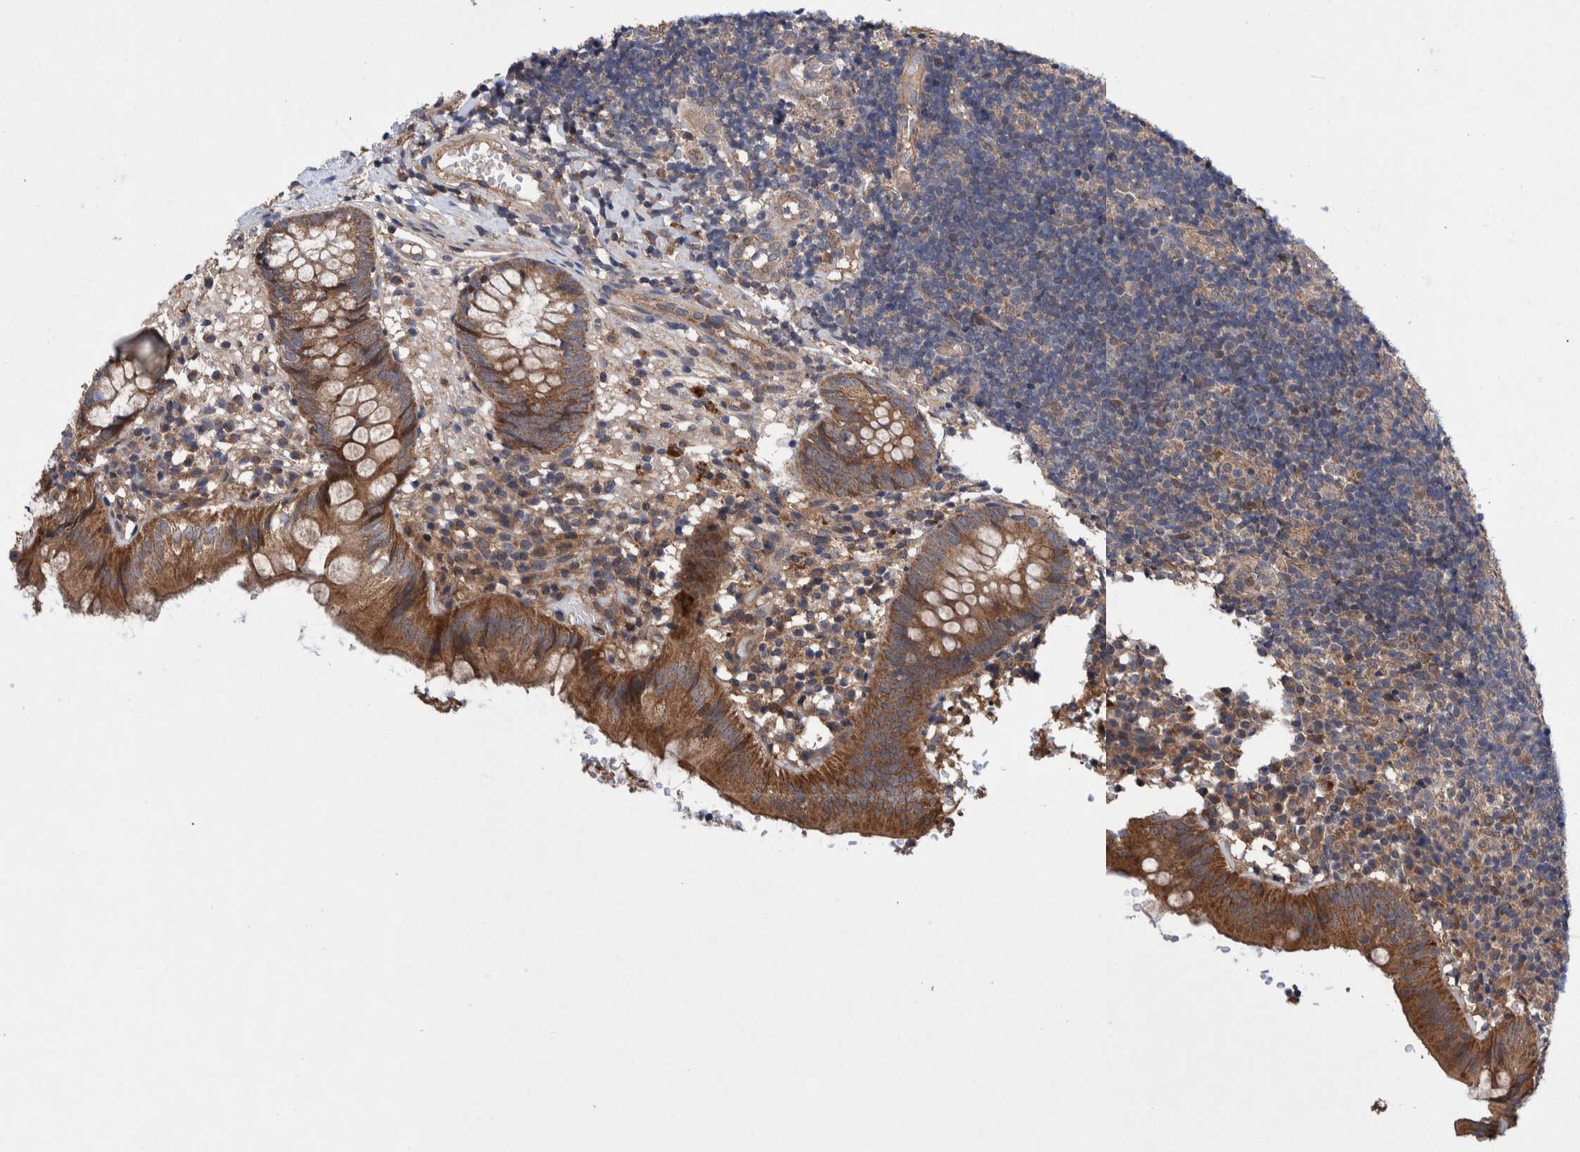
{"staining": {"intensity": "strong", "quantity": ">75%", "location": "cytoplasmic/membranous"}, "tissue": "appendix", "cell_type": "Glandular cells", "image_type": "normal", "snomed": [{"axis": "morphology", "description": "Normal tissue, NOS"}, {"axis": "topography", "description": "Appendix"}], "caption": "The image exhibits immunohistochemical staining of benign appendix. There is strong cytoplasmic/membranous staining is seen in about >75% of glandular cells. The staining was performed using DAB, with brown indicating positive protein expression. Nuclei are stained blue with hematoxylin.", "gene": "PIK3R6", "patient": {"sex": "male", "age": 8}}